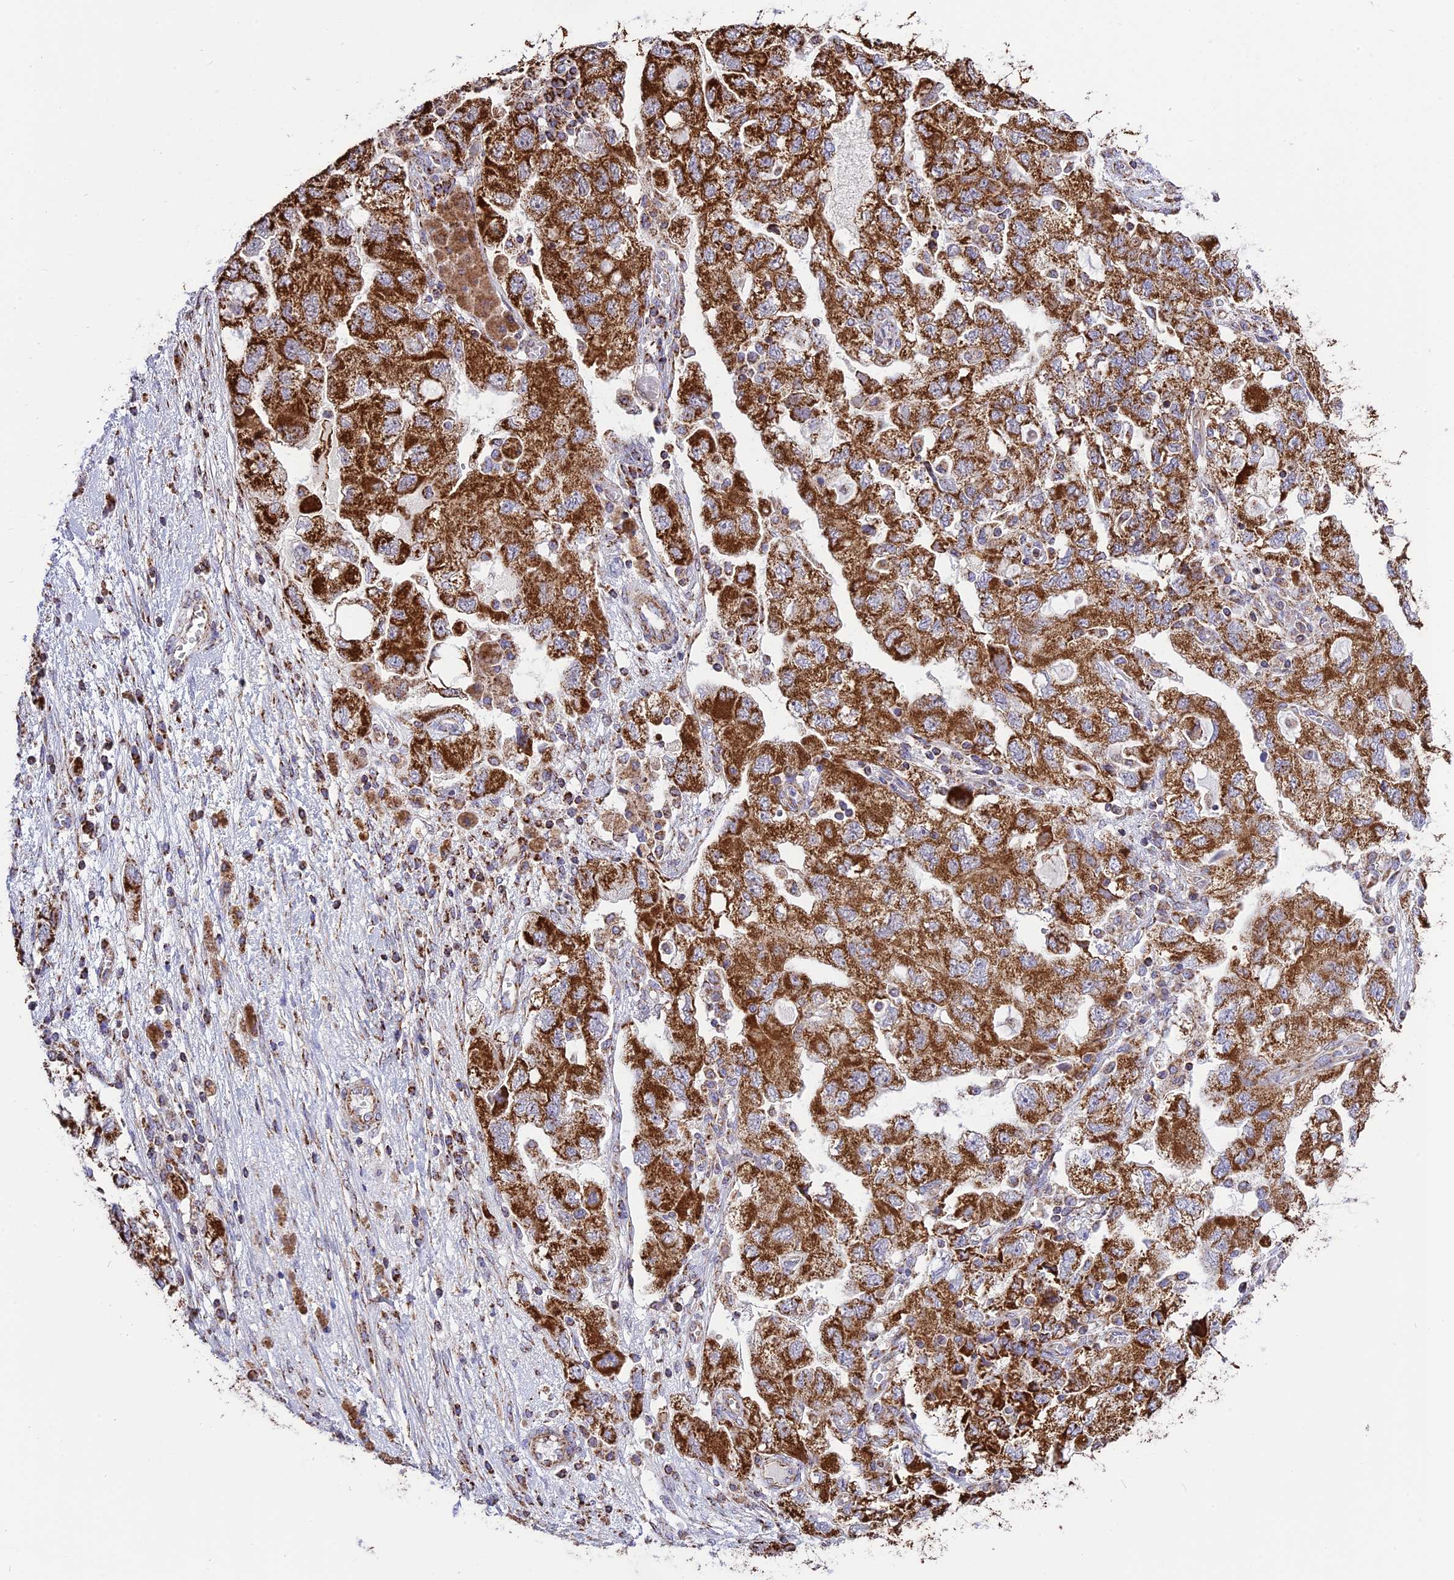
{"staining": {"intensity": "strong", "quantity": ">75%", "location": "cytoplasmic/membranous"}, "tissue": "ovarian cancer", "cell_type": "Tumor cells", "image_type": "cancer", "snomed": [{"axis": "morphology", "description": "Carcinoma, NOS"}, {"axis": "morphology", "description": "Cystadenocarcinoma, serous, NOS"}, {"axis": "topography", "description": "Ovary"}], "caption": "A brown stain shows strong cytoplasmic/membranous expression of a protein in ovarian serous cystadenocarcinoma tumor cells.", "gene": "TTC4", "patient": {"sex": "female", "age": 69}}